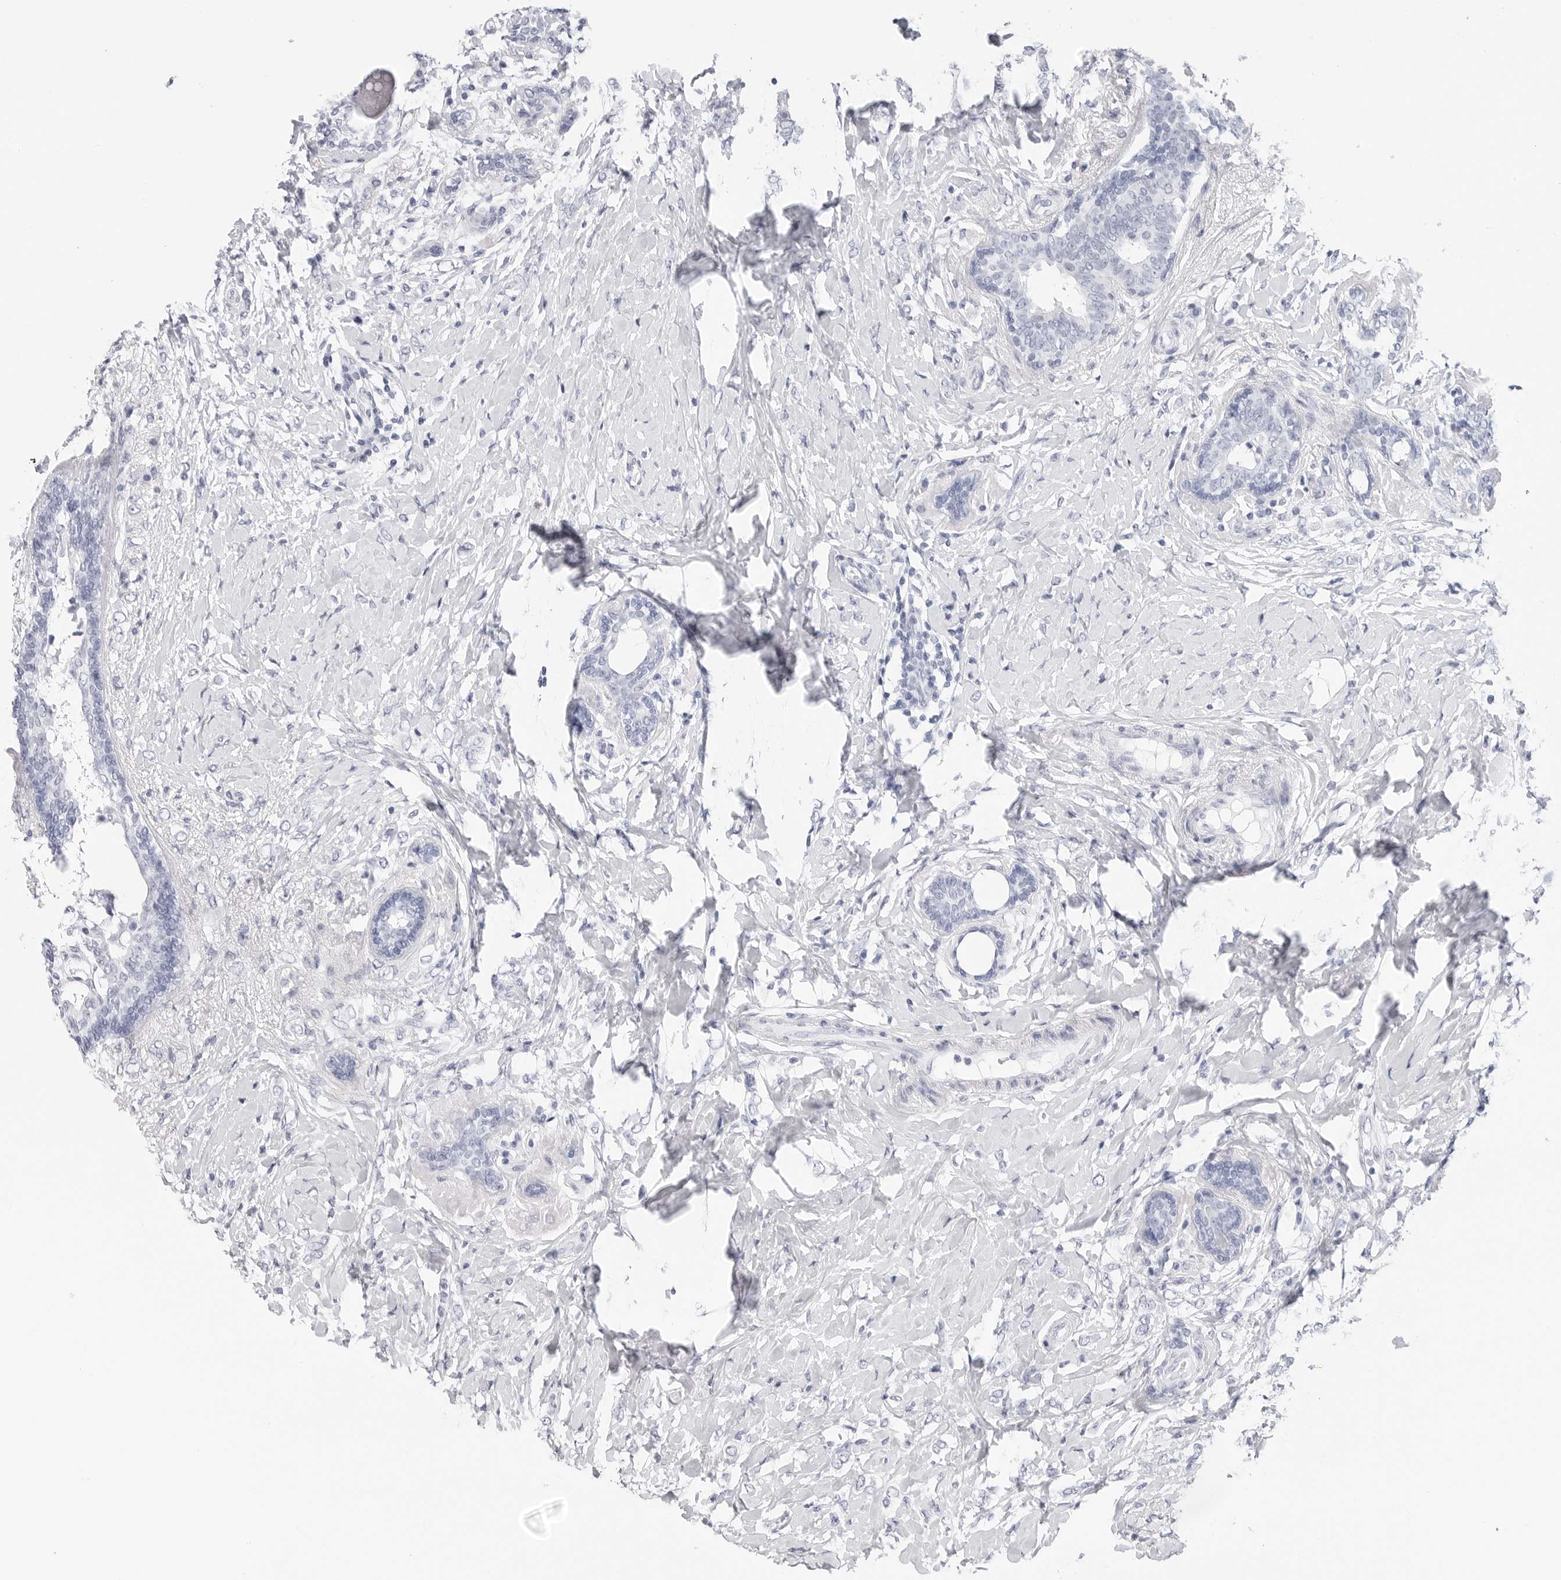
{"staining": {"intensity": "negative", "quantity": "none", "location": "none"}, "tissue": "breast cancer", "cell_type": "Tumor cells", "image_type": "cancer", "snomed": [{"axis": "morphology", "description": "Normal tissue, NOS"}, {"axis": "morphology", "description": "Lobular carcinoma"}, {"axis": "topography", "description": "Breast"}], "caption": "High power microscopy histopathology image of an immunohistochemistry photomicrograph of breast lobular carcinoma, revealing no significant expression in tumor cells.", "gene": "SLC19A1", "patient": {"sex": "female", "age": 47}}